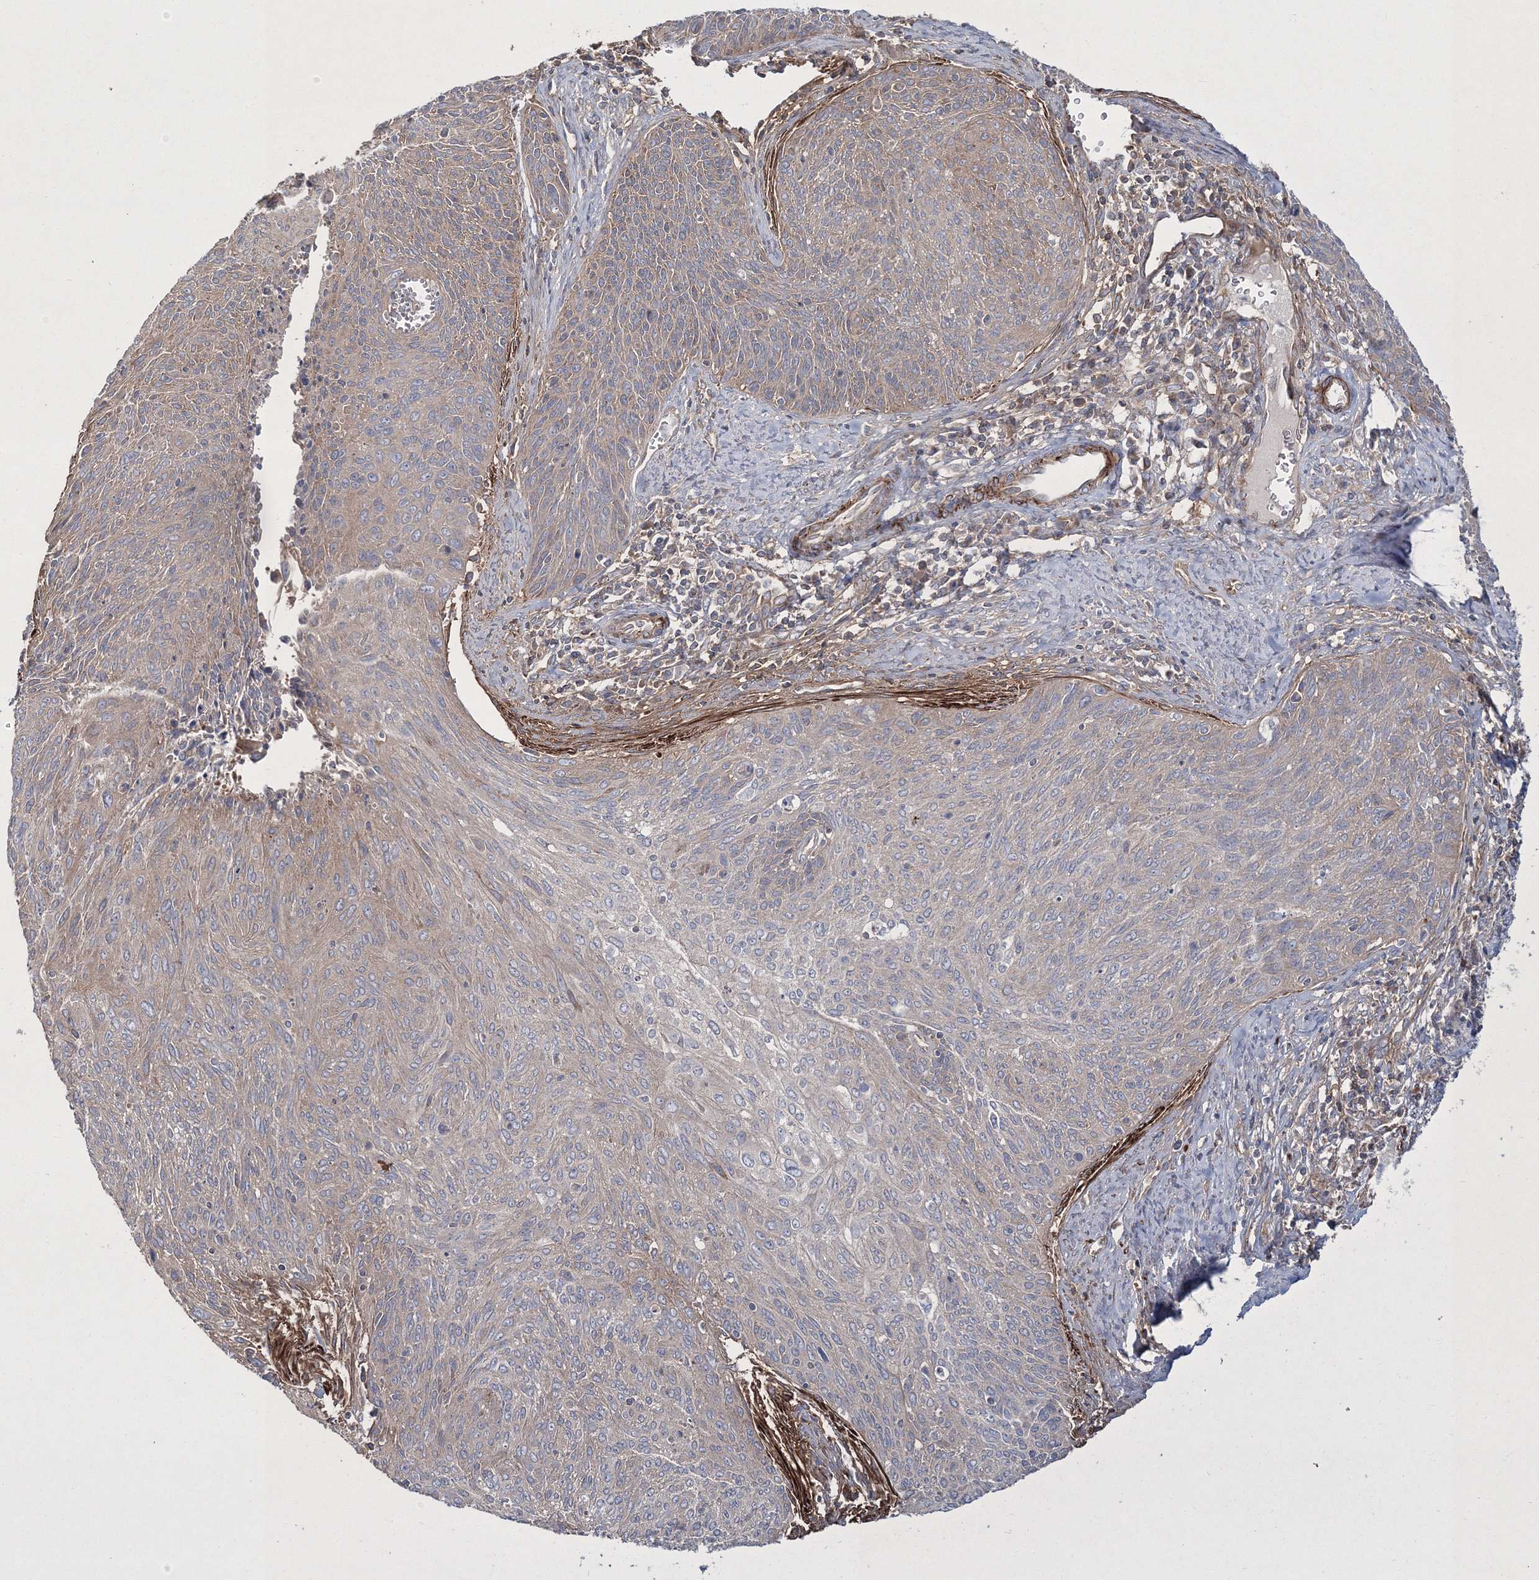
{"staining": {"intensity": "weak", "quantity": "<25%", "location": "cytoplasmic/membranous"}, "tissue": "cervical cancer", "cell_type": "Tumor cells", "image_type": "cancer", "snomed": [{"axis": "morphology", "description": "Squamous cell carcinoma, NOS"}, {"axis": "topography", "description": "Cervix"}], "caption": "The immunohistochemistry (IHC) photomicrograph has no significant expression in tumor cells of squamous cell carcinoma (cervical) tissue.", "gene": "ZSWIM6", "patient": {"sex": "female", "age": 55}}